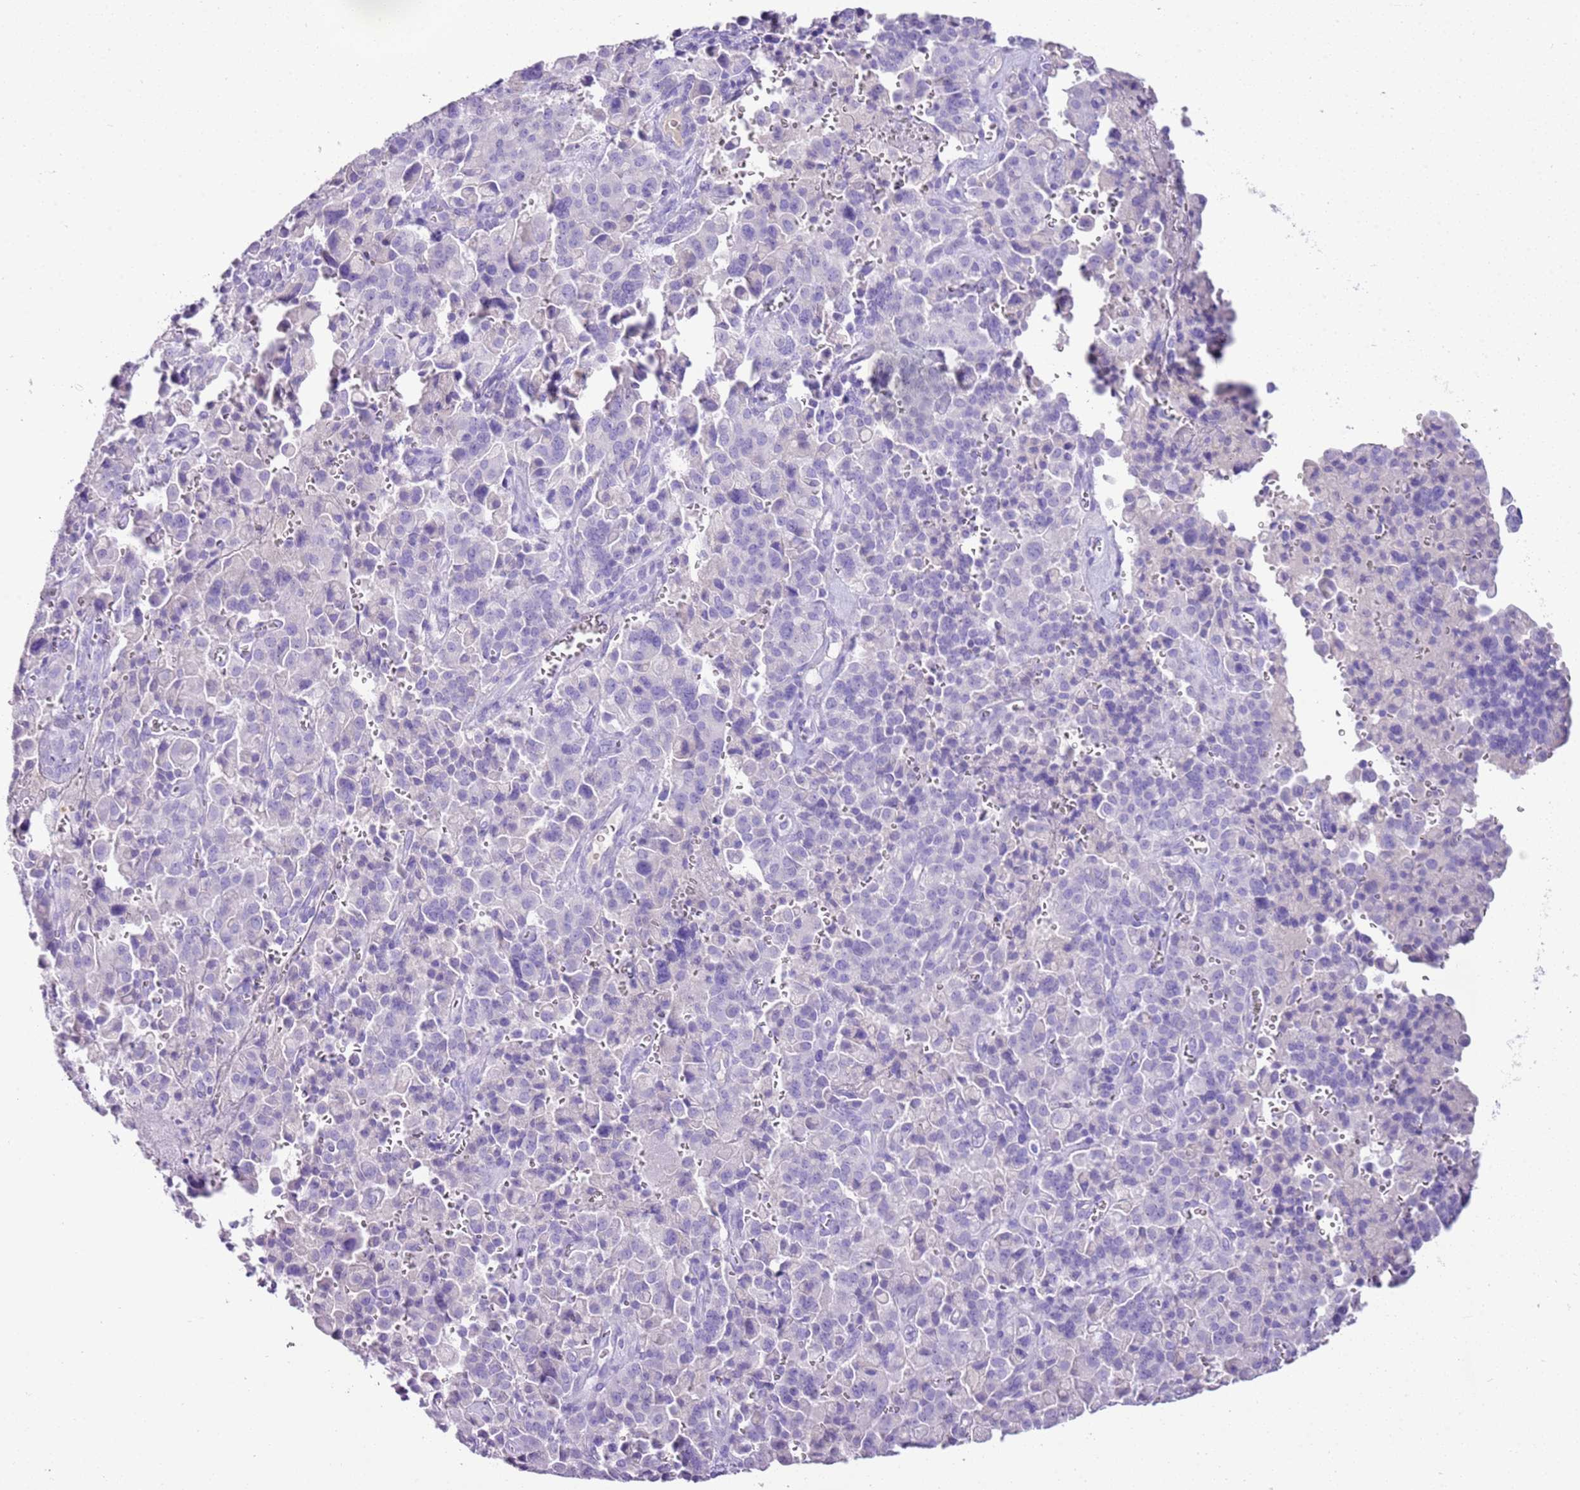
{"staining": {"intensity": "negative", "quantity": "none", "location": "none"}, "tissue": "pancreatic cancer", "cell_type": "Tumor cells", "image_type": "cancer", "snomed": [{"axis": "morphology", "description": "Adenocarcinoma, NOS"}, {"axis": "topography", "description": "Pancreas"}], "caption": "An immunohistochemistry (IHC) photomicrograph of adenocarcinoma (pancreatic) is shown. There is no staining in tumor cells of adenocarcinoma (pancreatic).", "gene": "IGKV3D-11", "patient": {"sex": "male", "age": 65}}